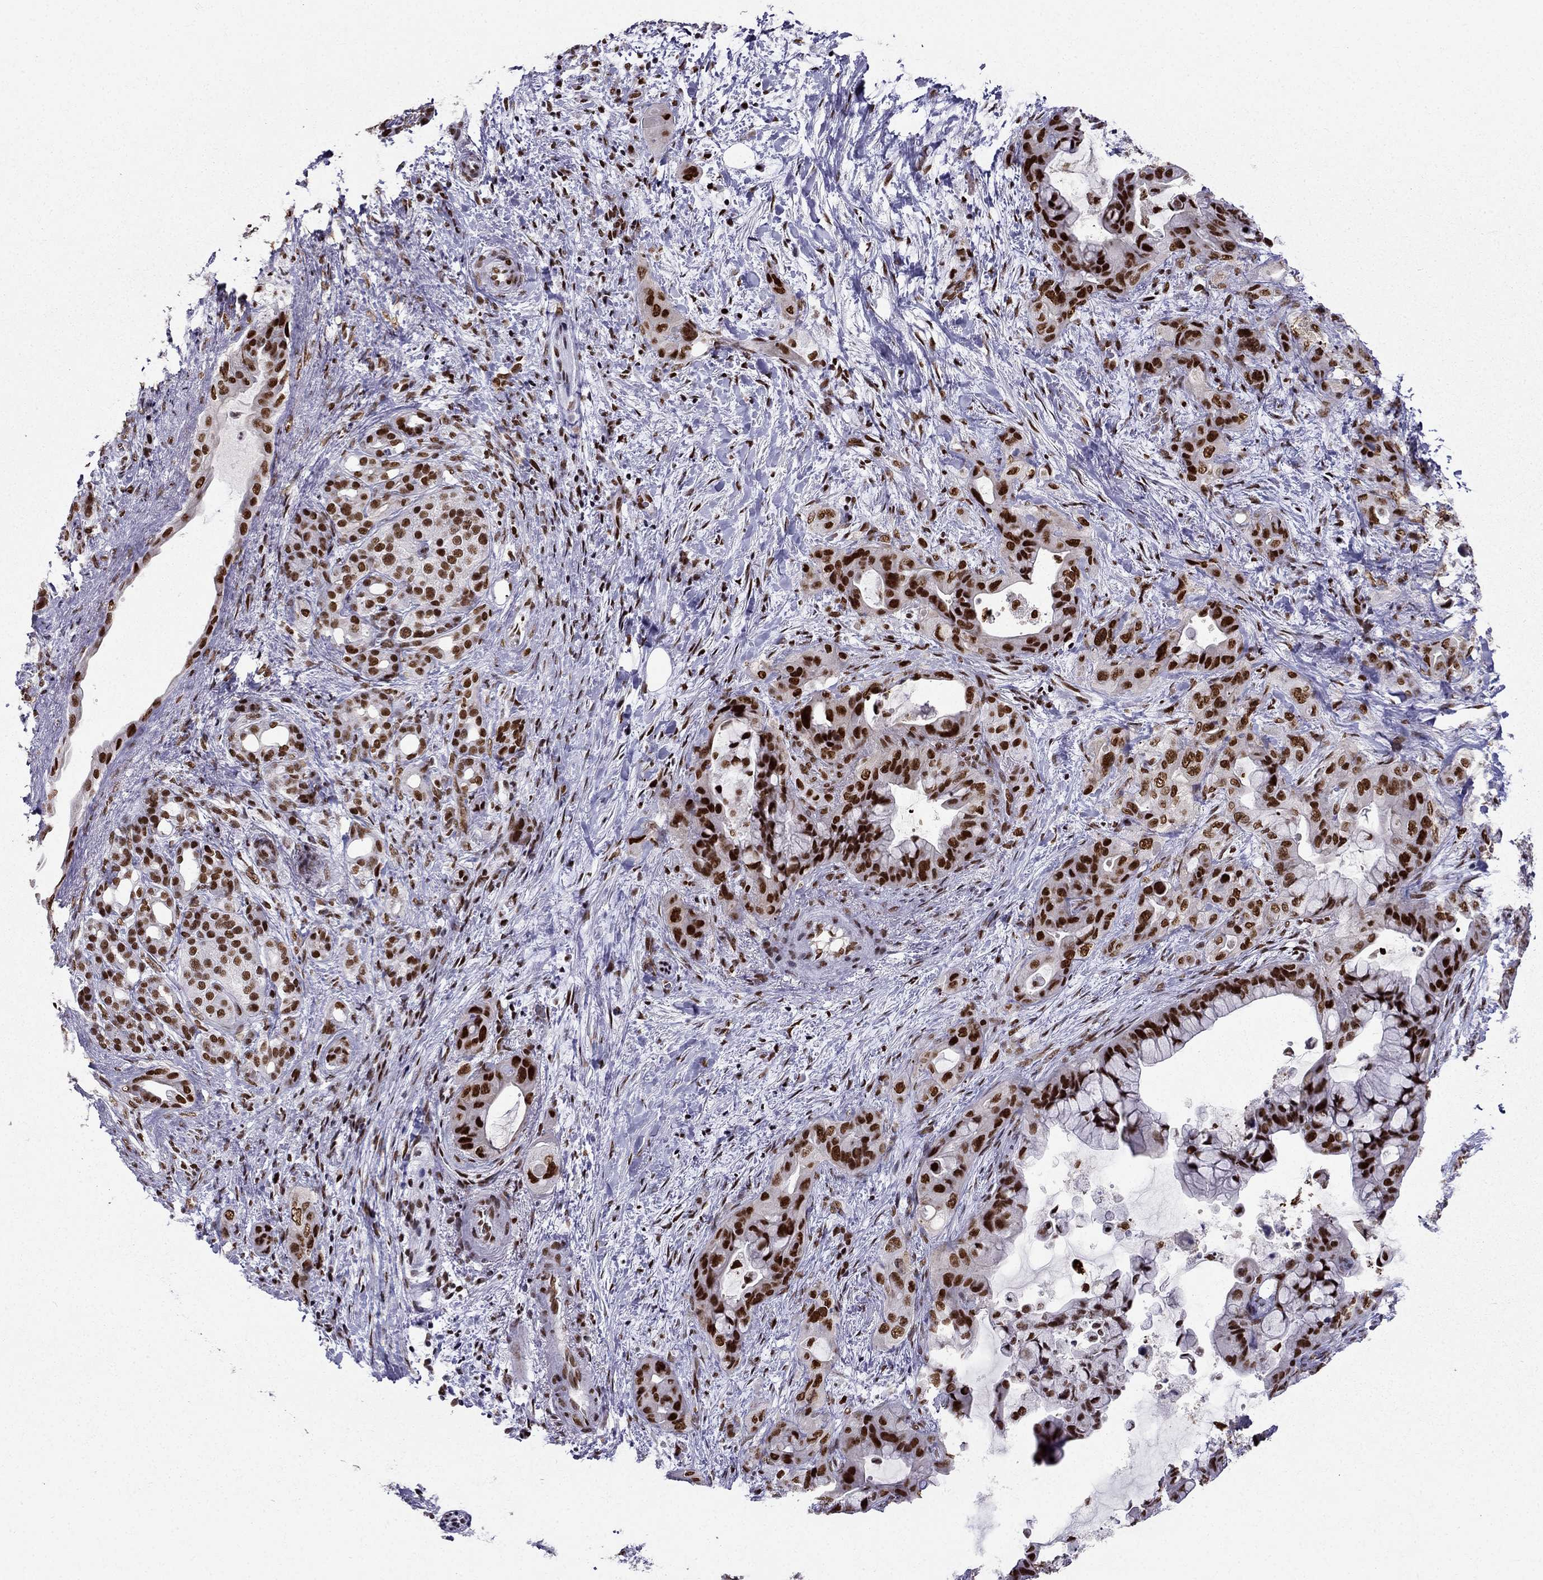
{"staining": {"intensity": "strong", "quantity": ">75%", "location": "nuclear"}, "tissue": "pancreatic cancer", "cell_type": "Tumor cells", "image_type": "cancer", "snomed": [{"axis": "morphology", "description": "Adenocarcinoma, NOS"}, {"axis": "topography", "description": "Pancreas"}], "caption": "Immunohistochemical staining of human pancreatic cancer demonstrates high levels of strong nuclear expression in about >75% of tumor cells. (Brightfield microscopy of DAB IHC at high magnification).", "gene": "ZNF420", "patient": {"sex": "male", "age": 71}}